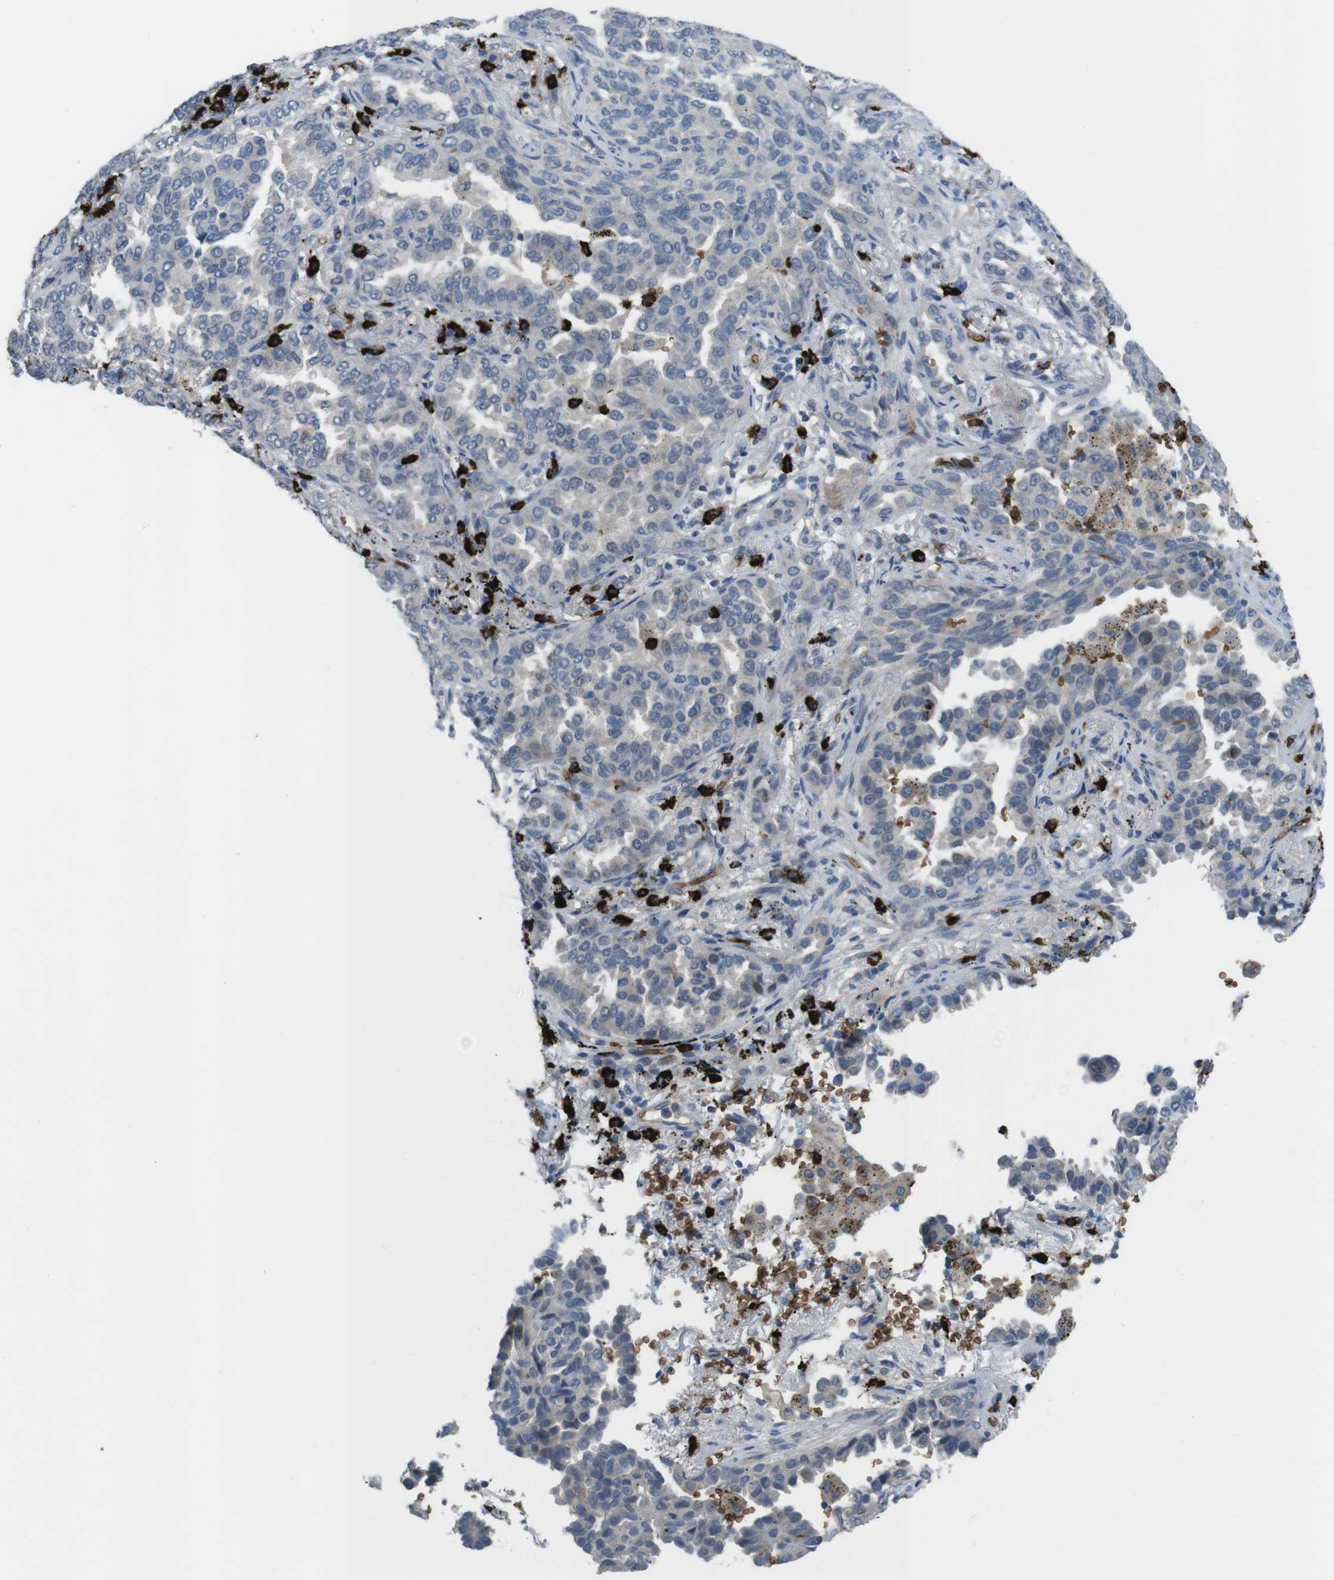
{"staining": {"intensity": "negative", "quantity": "none", "location": "none"}, "tissue": "lung cancer", "cell_type": "Tumor cells", "image_type": "cancer", "snomed": [{"axis": "morphology", "description": "Normal tissue, NOS"}, {"axis": "morphology", "description": "Adenocarcinoma, NOS"}, {"axis": "topography", "description": "Lung"}], "caption": "This is an immunohistochemistry image of human lung cancer (adenocarcinoma). There is no positivity in tumor cells.", "gene": "GYPA", "patient": {"sex": "male", "age": 59}}